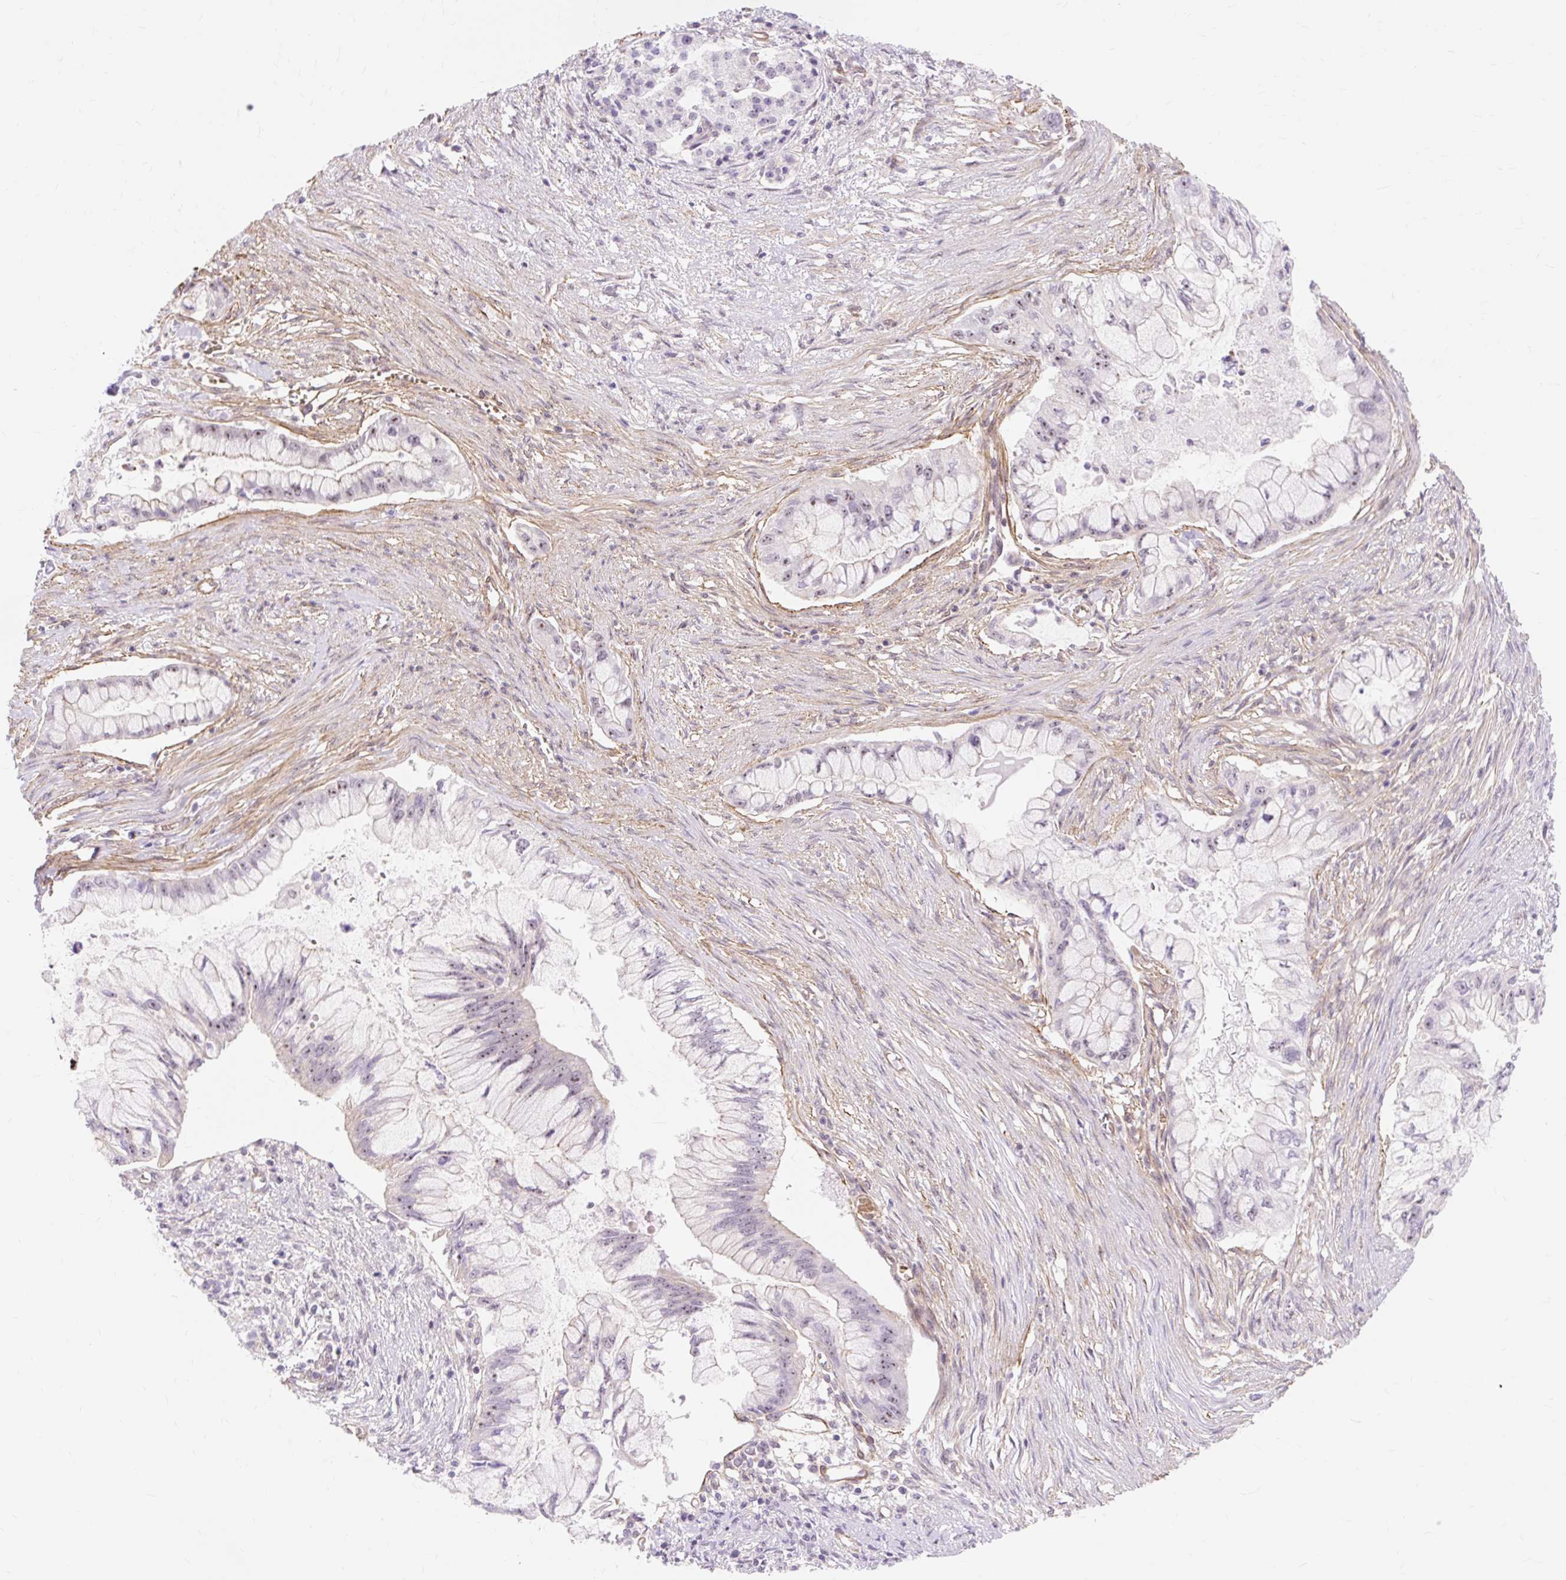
{"staining": {"intensity": "moderate", "quantity": "25%-75%", "location": "nuclear"}, "tissue": "pancreatic cancer", "cell_type": "Tumor cells", "image_type": "cancer", "snomed": [{"axis": "morphology", "description": "Adenocarcinoma, NOS"}, {"axis": "topography", "description": "Pancreas"}], "caption": "Pancreatic cancer tissue displays moderate nuclear expression in approximately 25%-75% of tumor cells", "gene": "OBP2A", "patient": {"sex": "male", "age": 48}}